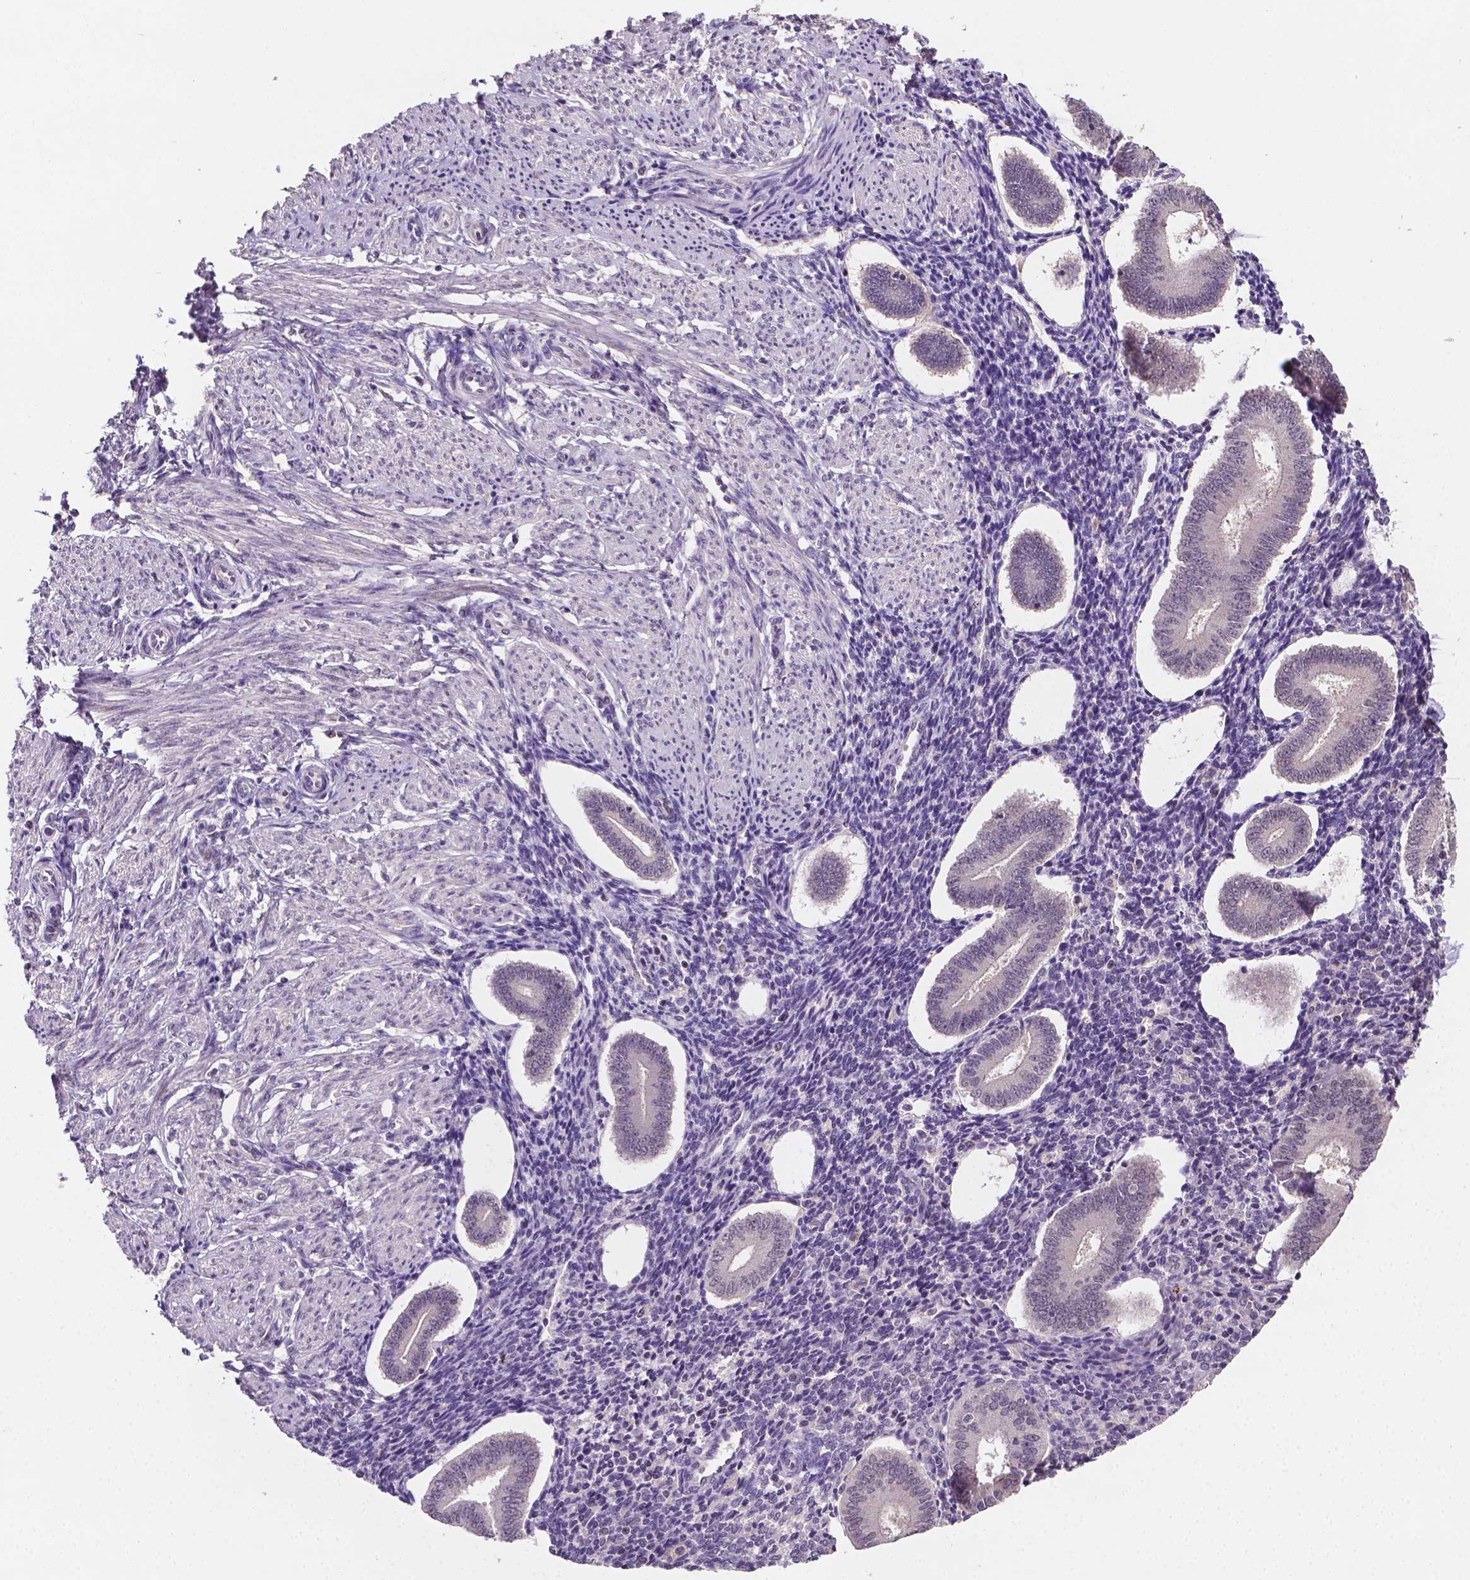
{"staining": {"intensity": "negative", "quantity": "none", "location": "none"}, "tissue": "endometrium", "cell_type": "Cells in endometrial stroma", "image_type": "normal", "snomed": [{"axis": "morphology", "description": "Normal tissue, NOS"}, {"axis": "topography", "description": "Endometrium"}], "caption": "This is an immunohistochemistry image of normal endometrium. There is no staining in cells in endometrial stroma.", "gene": "MROH6", "patient": {"sex": "female", "age": 40}}